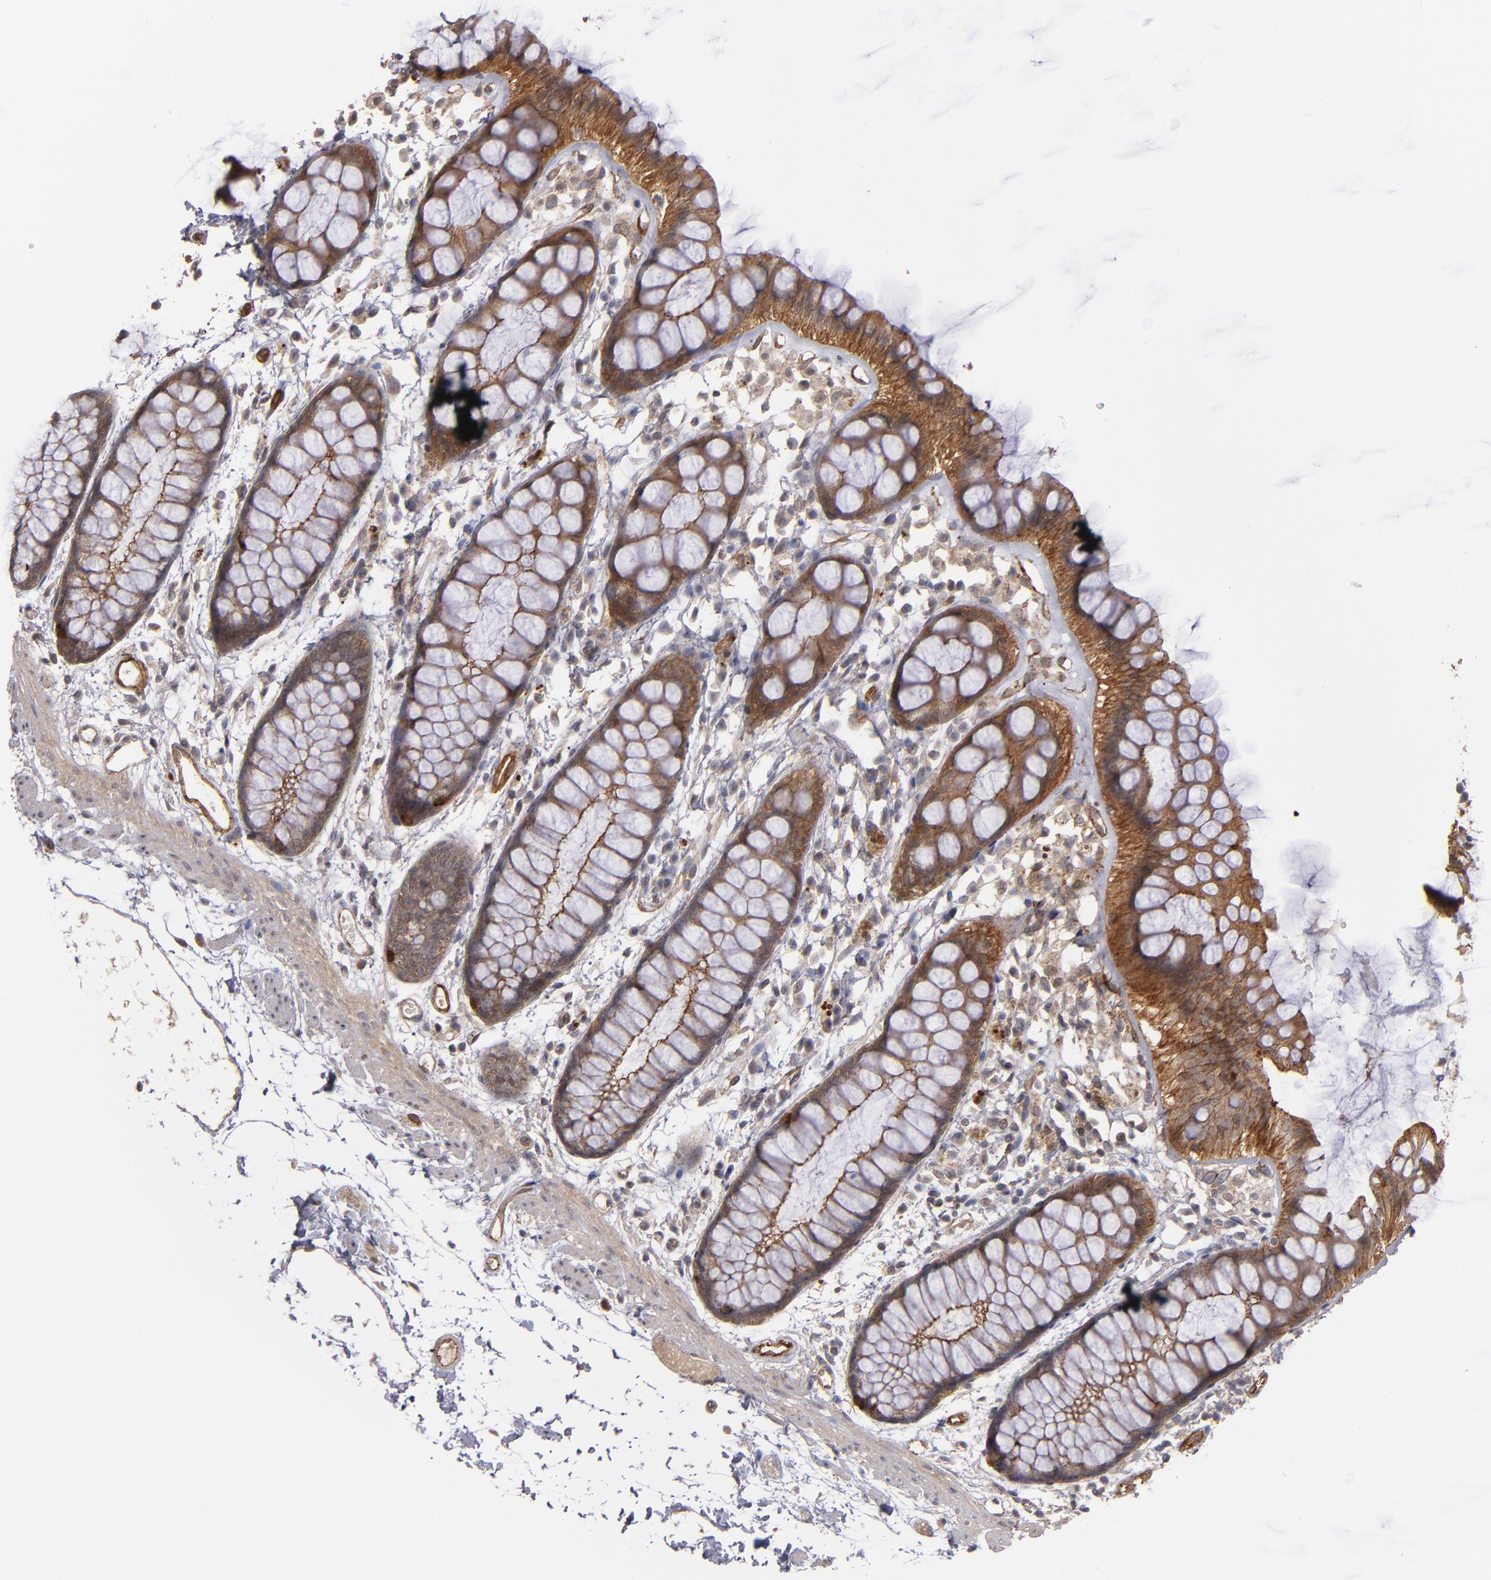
{"staining": {"intensity": "moderate", "quantity": ">75%", "location": "cytoplasmic/membranous"}, "tissue": "rectum", "cell_type": "Glandular cells", "image_type": "normal", "snomed": [{"axis": "morphology", "description": "Normal tissue, NOS"}, {"axis": "topography", "description": "Rectum"}], "caption": "Brown immunohistochemical staining in benign human rectum reveals moderate cytoplasmic/membranous staining in approximately >75% of glandular cells.", "gene": "TJP1", "patient": {"sex": "female", "age": 66}}